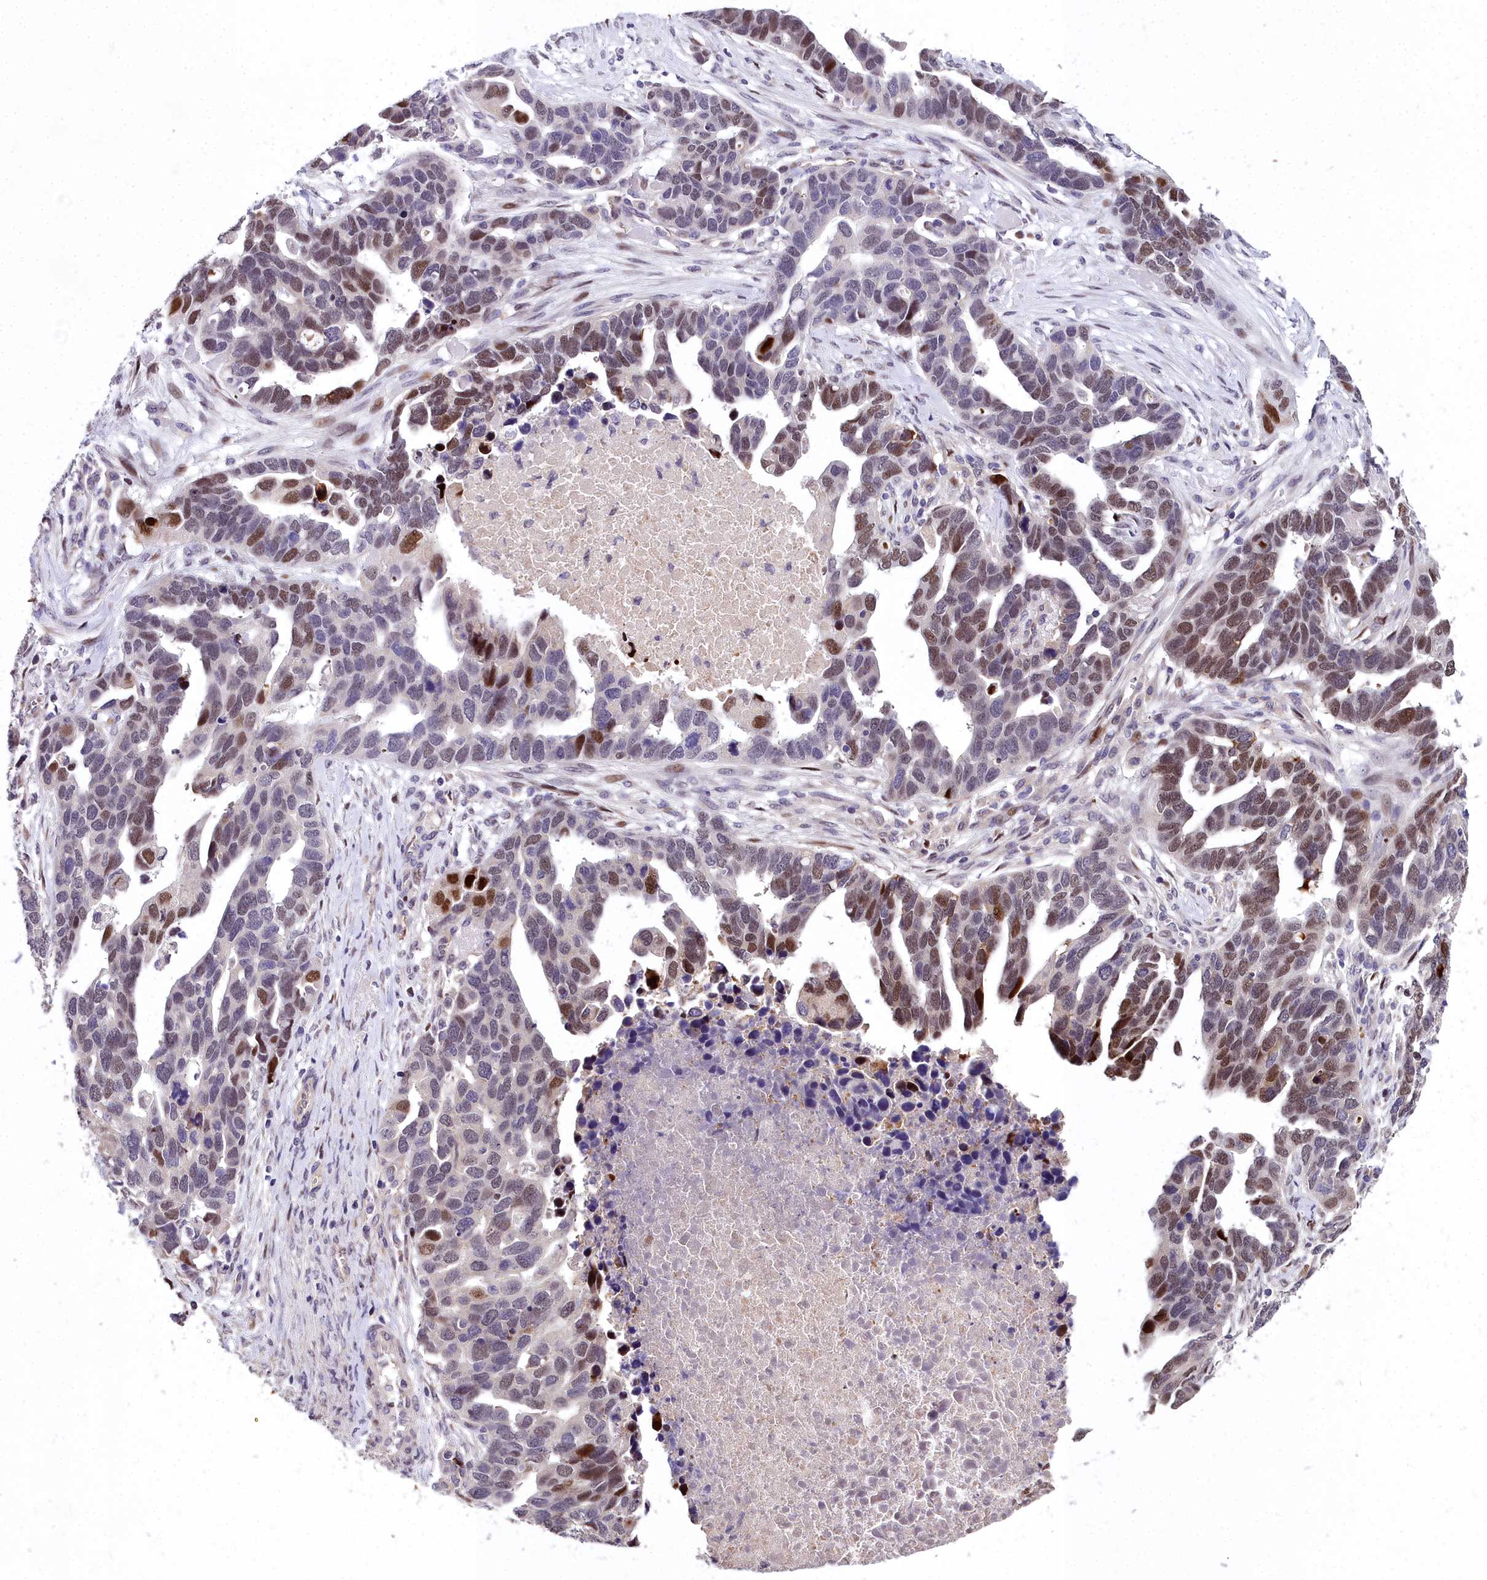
{"staining": {"intensity": "moderate", "quantity": "25%-75%", "location": "nuclear"}, "tissue": "ovarian cancer", "cell_type": "Tumor cells", "image_type": "cancer", "snomed": [{"axis": "morphology", "description": "Cystadenocarcinoma, serous, NOS"}, {"axis": "topography", "description": "Ovary"}], "caption": "Ovarian cancer (serous cystadenocarcinoma) was stained to show a protein in brown. There is medium levels of moderate nuclear staining in about 25%-75% of tumor cells. (DAB = brown stain, brightfield microscopy at high magnification).", "gene": "AP1M1", "patient": {"sex": "female", "age": 54}}